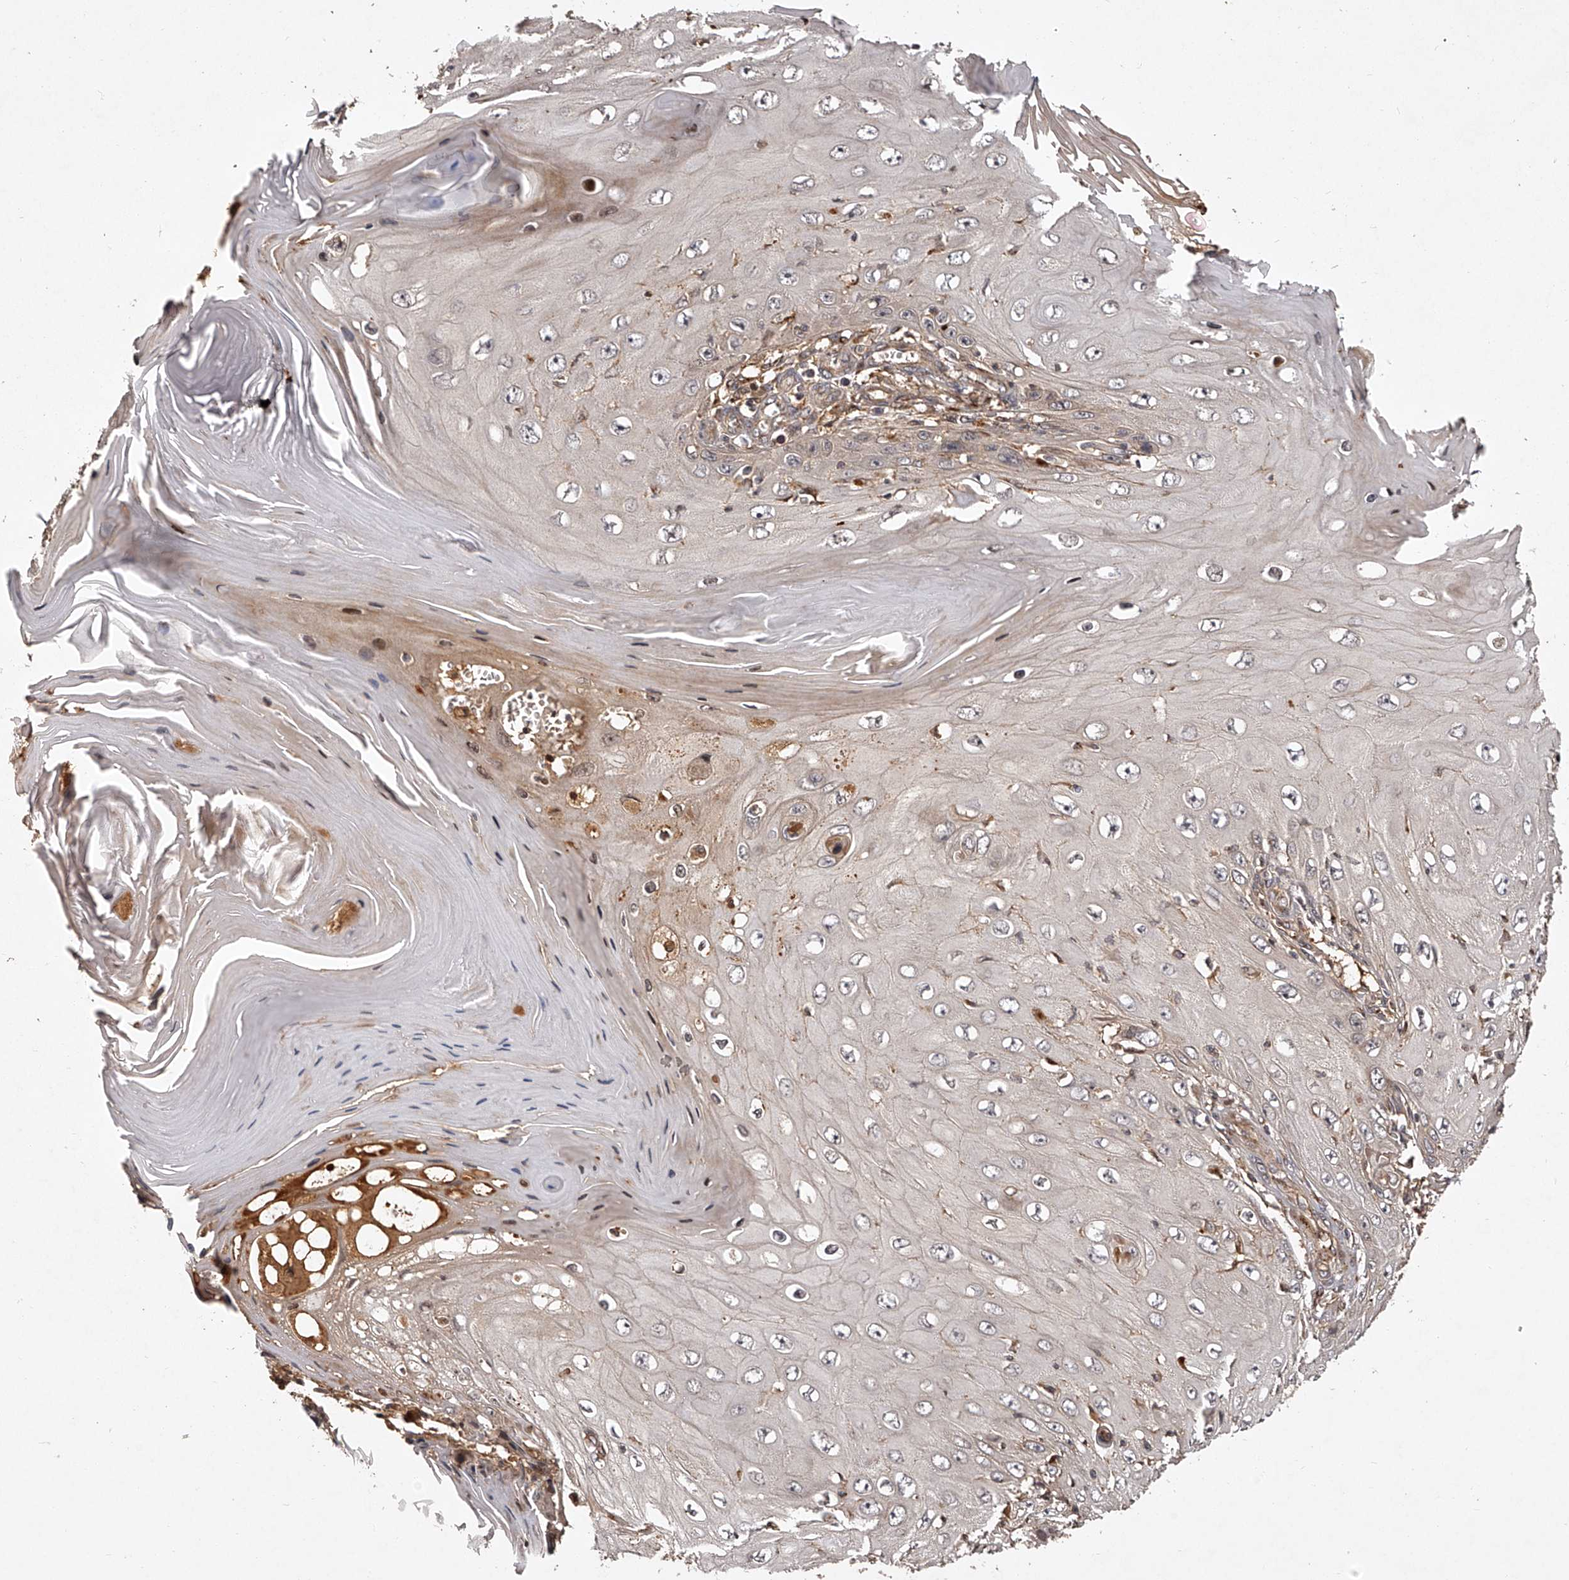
{"staining": {"intensity": "weak", "quantity": "<25%", "location": "cytoplasmic/membranous"}, "tissue": "skin cancer", "cell_type": "Tumor cells", "image_type": "cancer", "snomed": [{"axis": "morphology", "description": "Squamous cell carcinoma, NOS"}, {"axis": "topography", "description": "Skin"}], "caption": "Human squamous cell carcinoma (skin) stained for a protein using IHC reveals no staining in tumor cells.", "gene": "CRYZL1", "patient": {"sex": "female", "age": 73}}